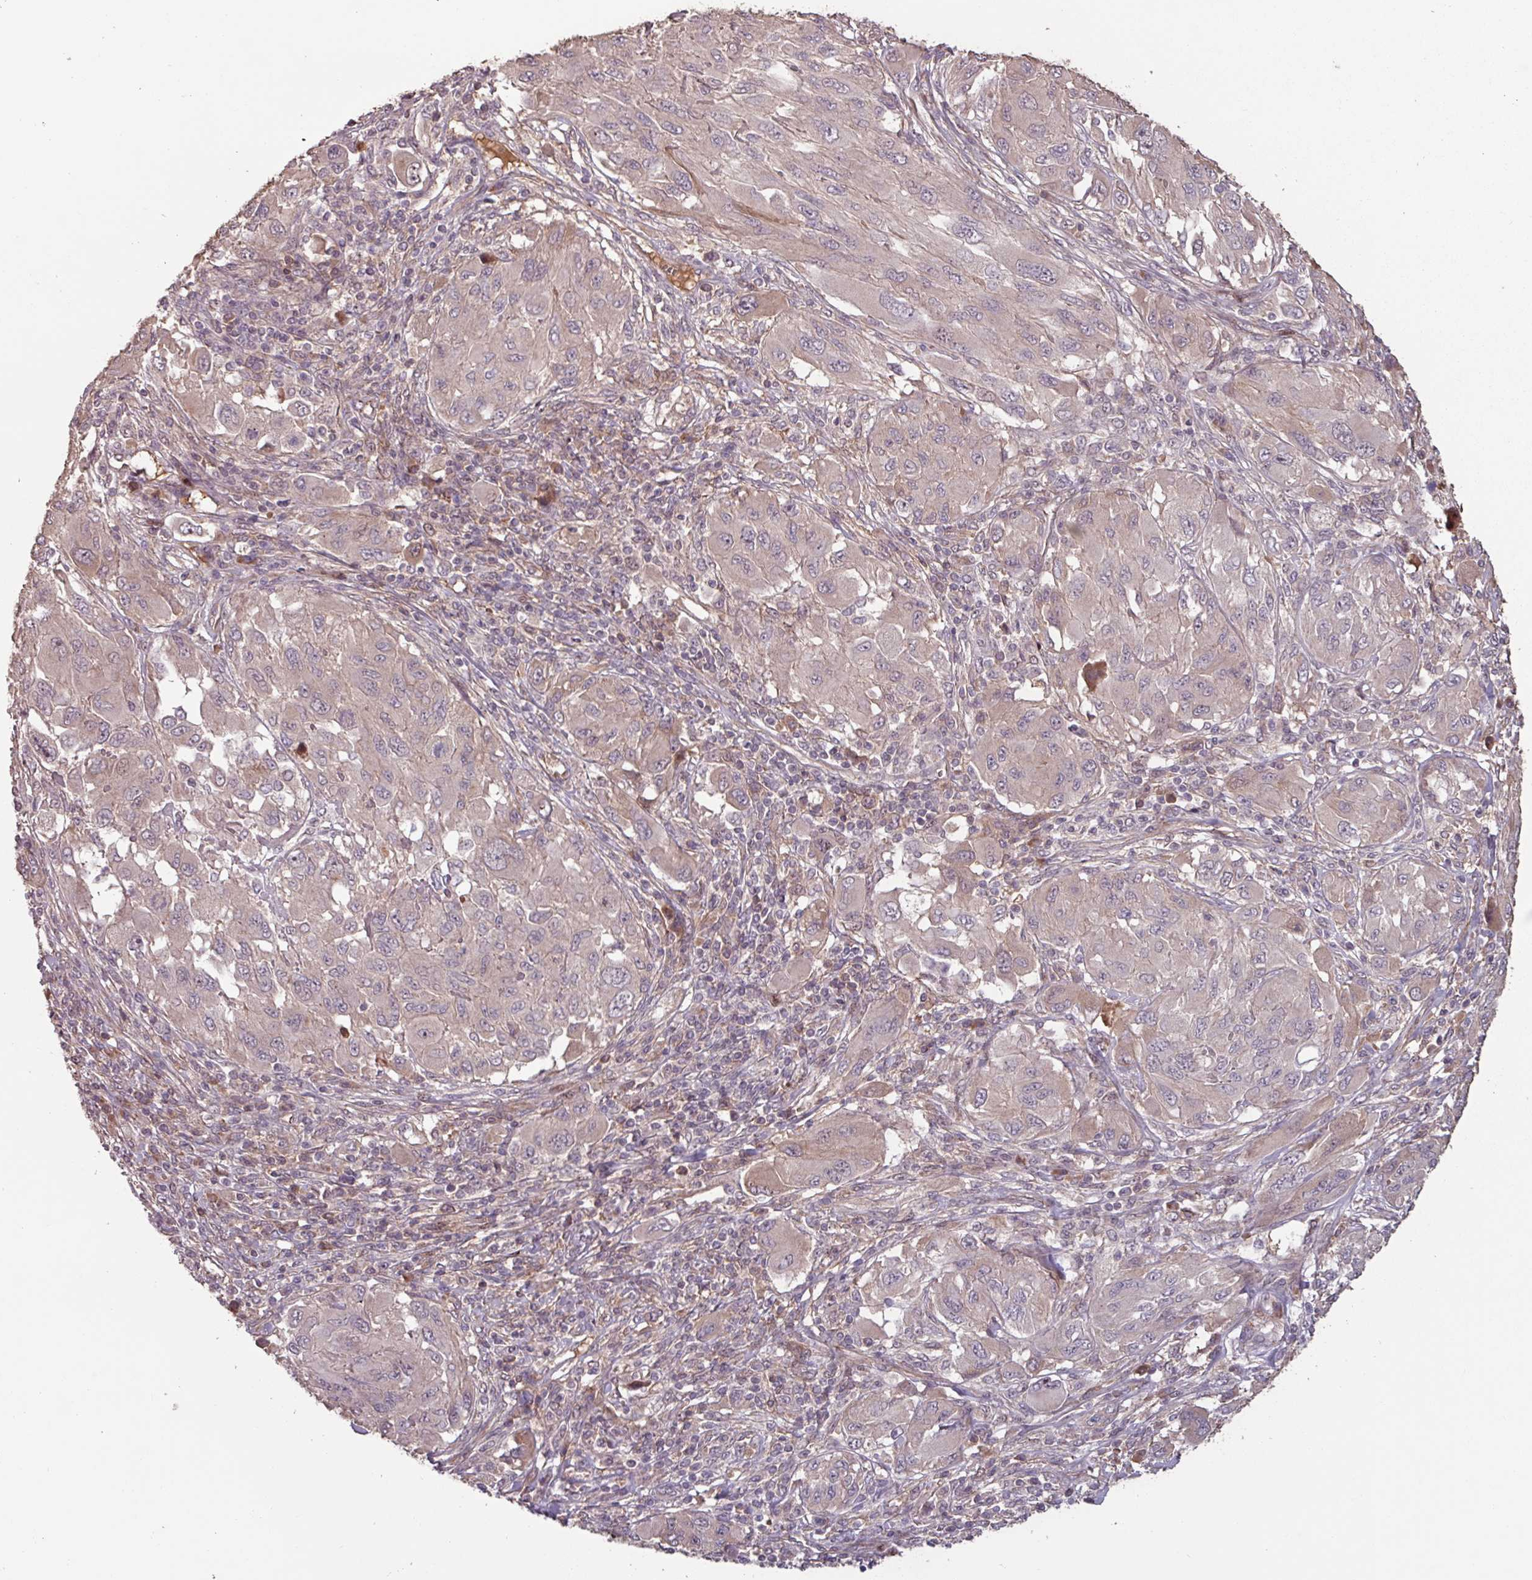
{"staining": {"intensity": "negative", "quantity": "none", "location": "none"}, "tissue": "melanoma", "cell_type": "Tumor cells", "image_type": "cancer", "snomed": [{"axis": "morphology", "description": "Malignant melanoma, NOS"}, {"axis": "topography", "description": "Skin"}], "caption": "IHC of melanoma shows no staining in tumor cells.", "gene": "TMEM88", "patient": {"sex": "female", "age": 91}}